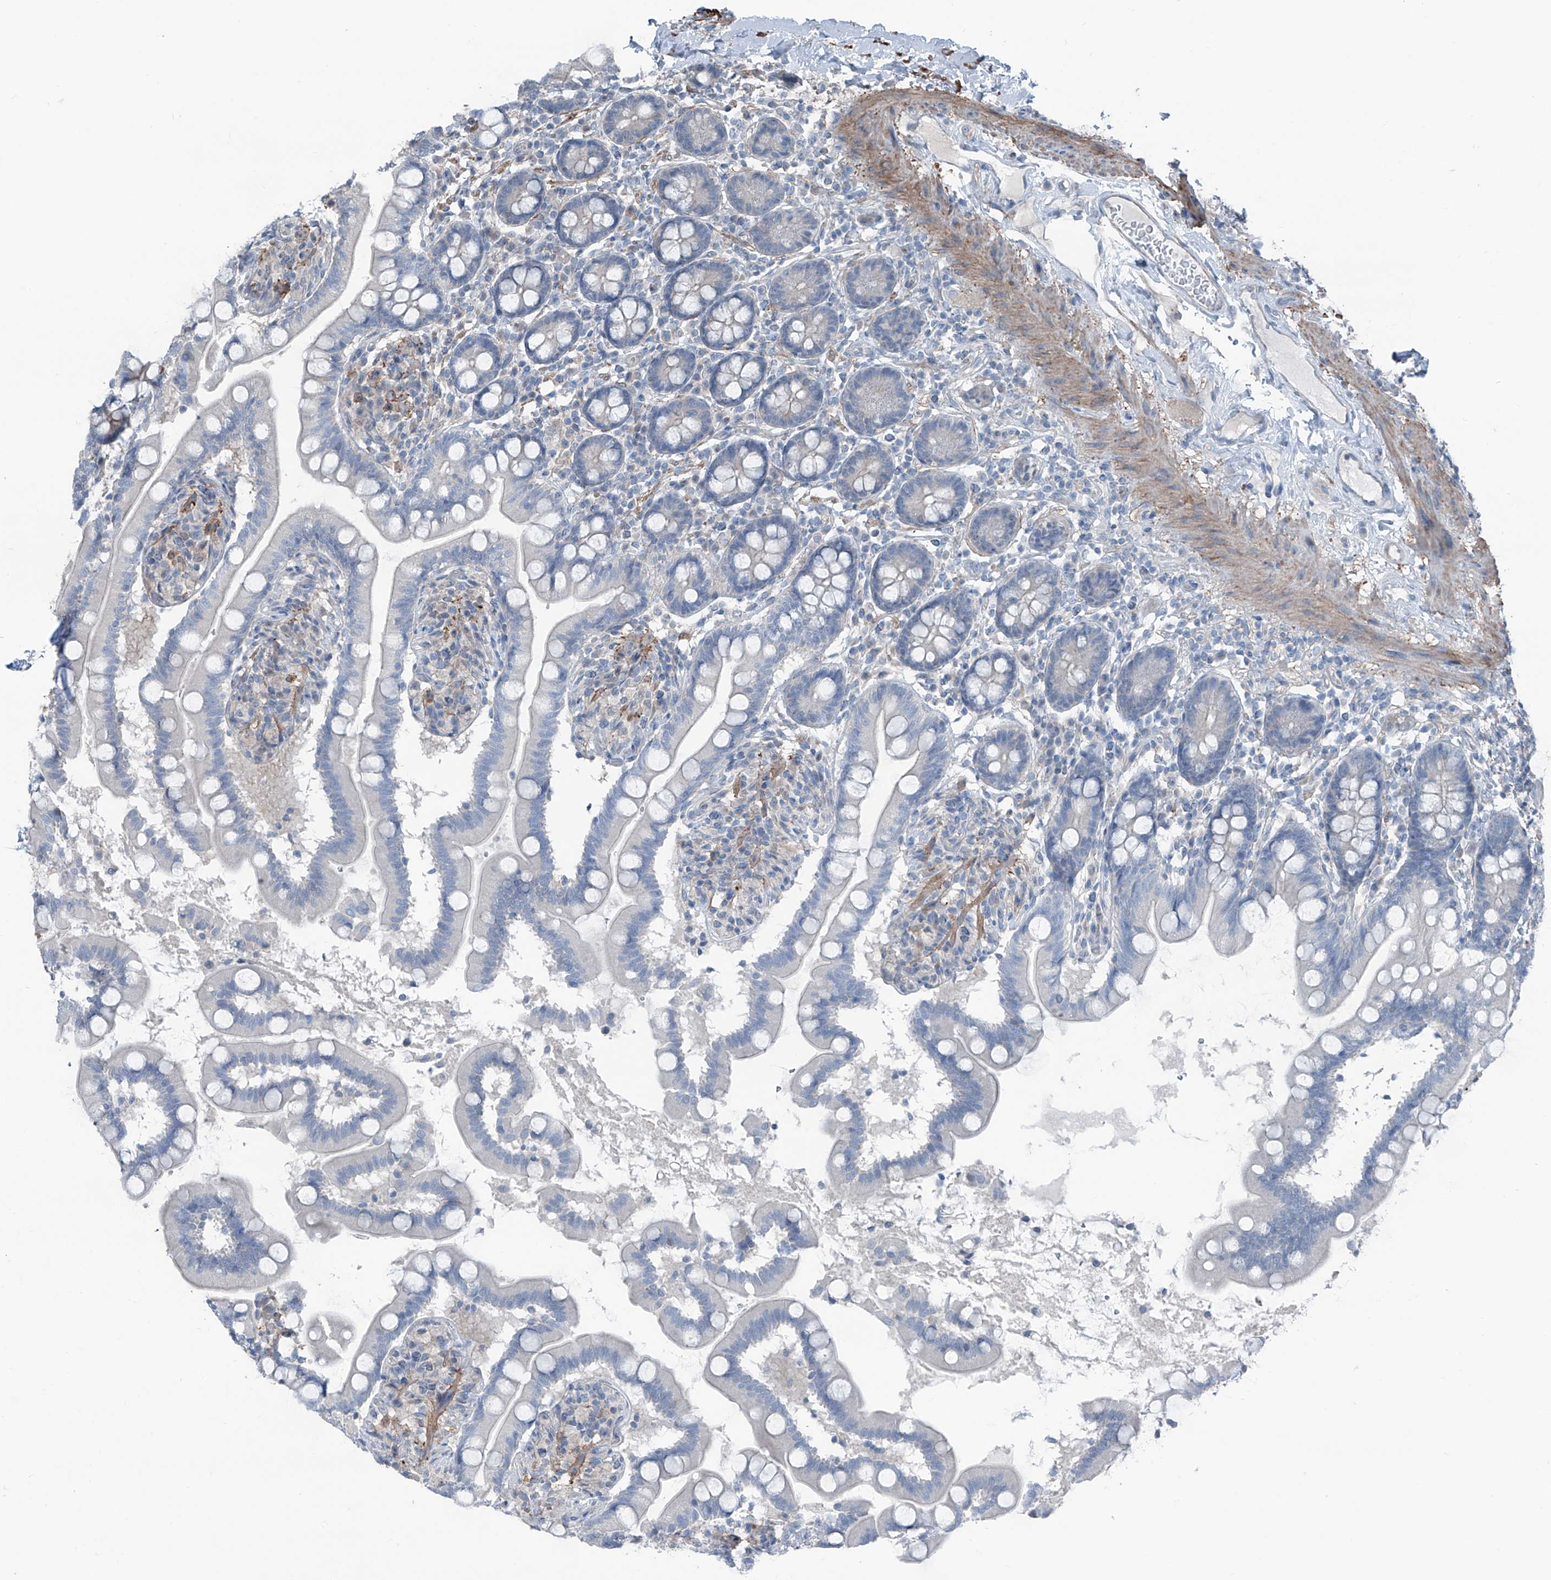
{"staining": {"intensity": "negative", "quantity": "none", "location": "none"}, "tissue": "small intestine", "cell_type": "Glandular cells", "image_type": "normal", "snomed": [{"axis": "morphology", "description": "Normal tissue, NOS"}, {"axis": "topography", "description": "Small intestine"}], "caption": "Glandular cells are negative for brown protein staining in normal small intestine. Nuclei are stained in blue.", "gene": "HSPB11", "patient": {"sex": "female", "age": 64}}